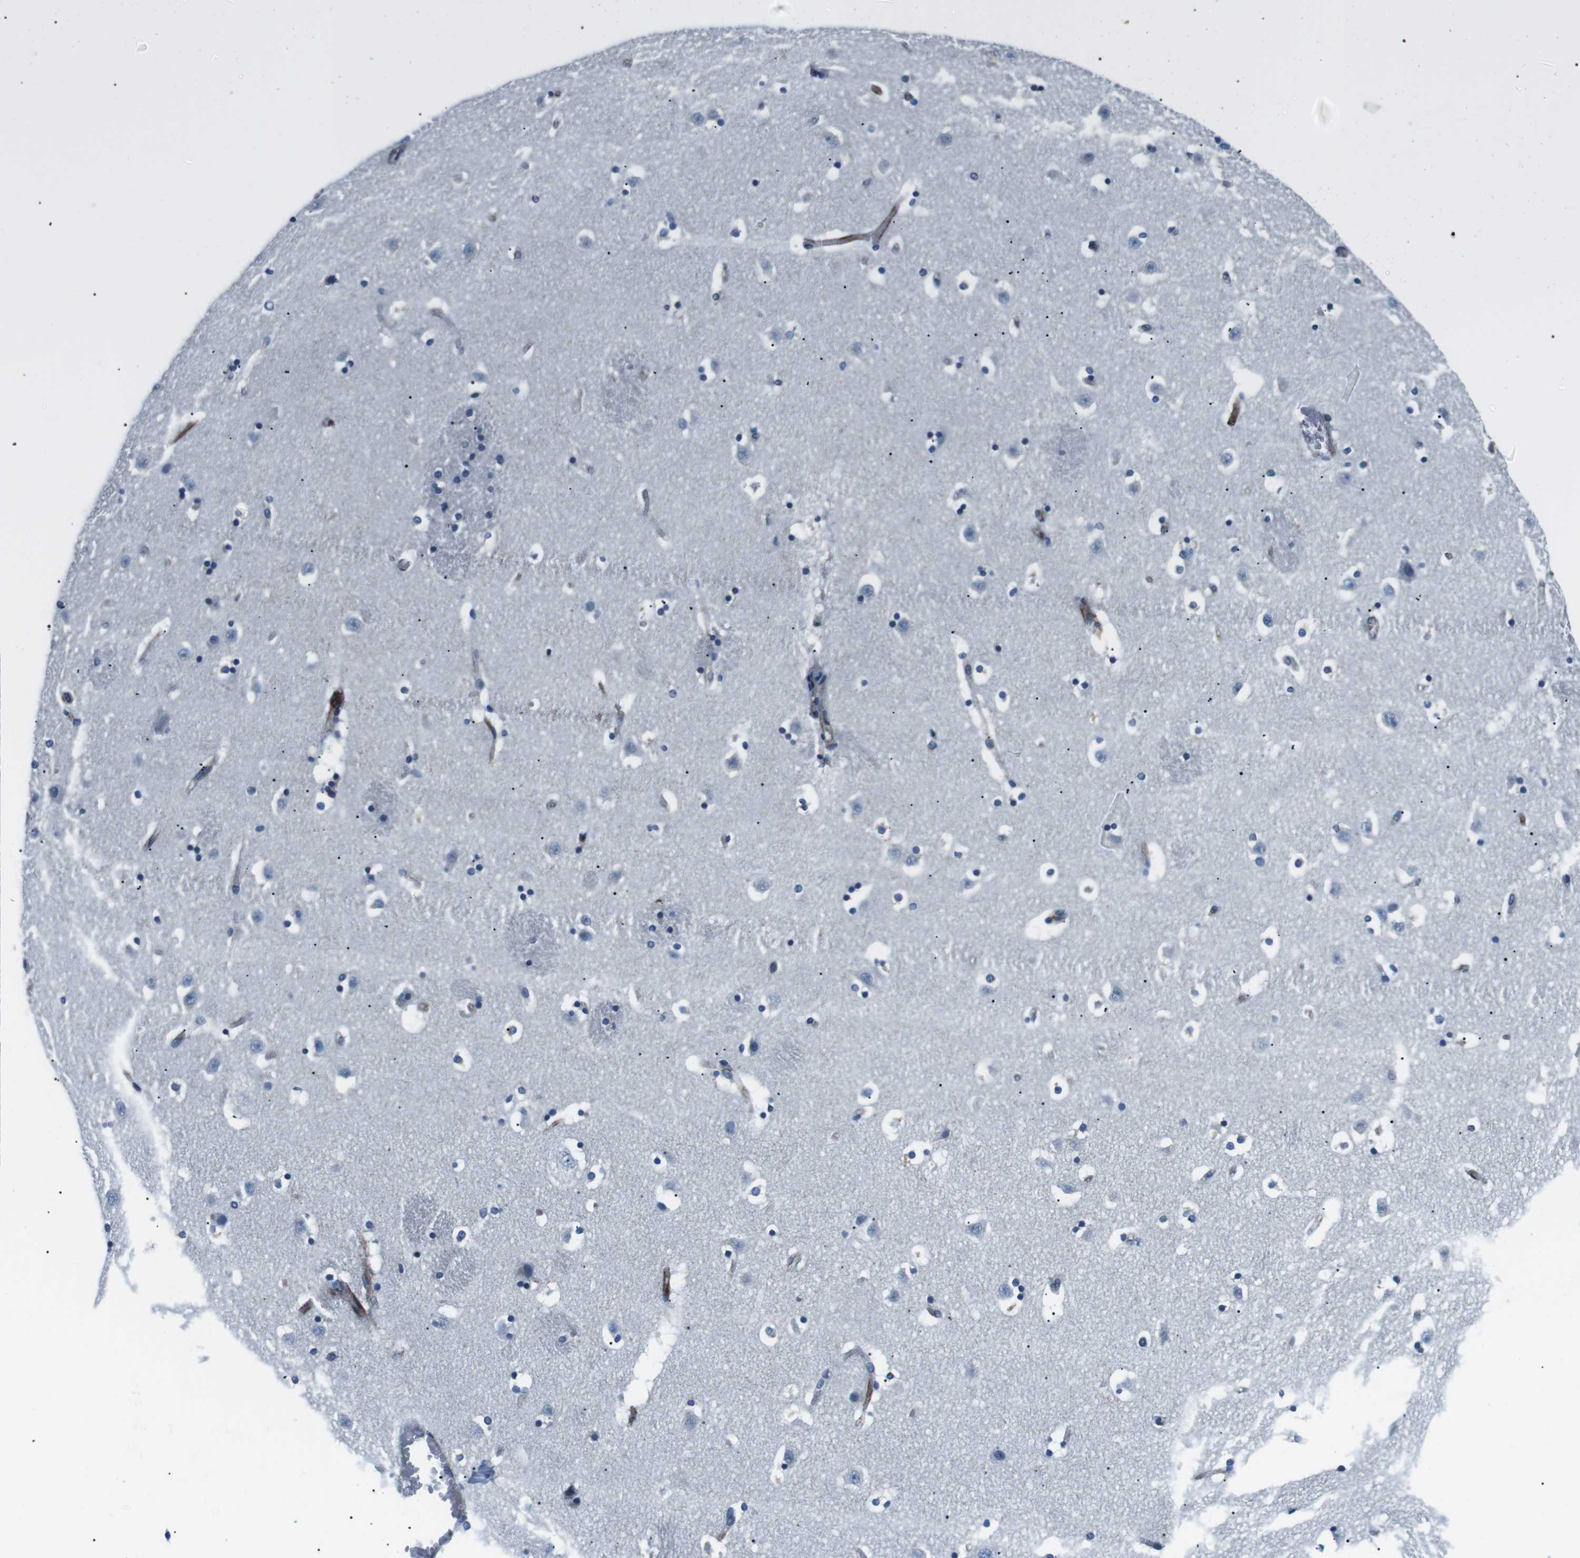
{"staining": {"intensity": "negative", "quantity": "none", "location": "none"}, "tissue": "caudate", "cell_type": "Glial cells", "image_type": "normal", "snomed": [{"axis": "morphology", "description": "Normal tissue, NOS"}, {"axis": "topography", "description": "Lateral ventricle wall"}], "caption": "IHC of benign caudate exhibits no staining in glial cells.", "gene": "CSF2RA", "patient": {"sex": "male", "age": 45}}